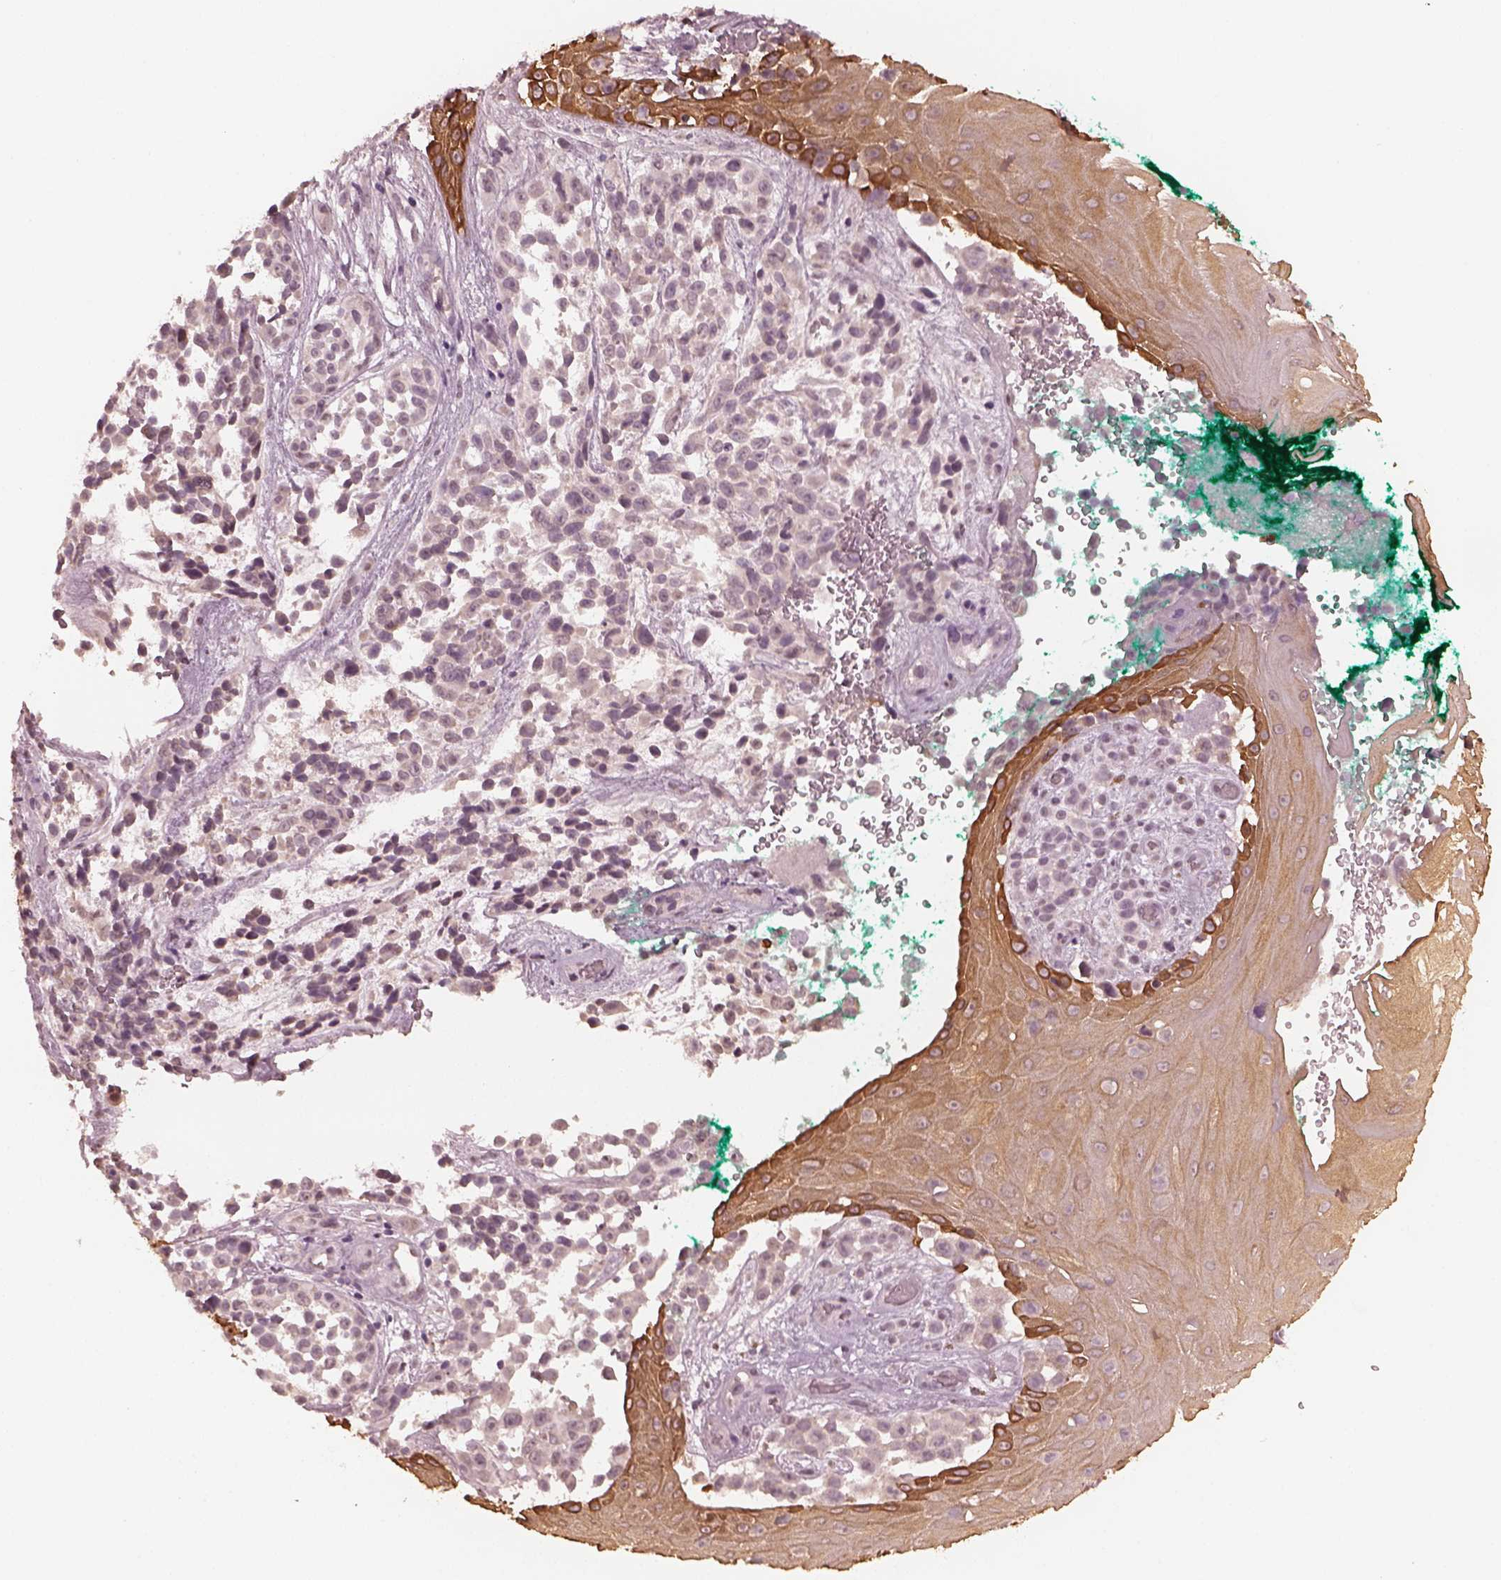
{"staining": {"intensity": "negative", "quantity": "none", "location": "none"}, "tissue": "melanoma", "cell_type": "Tumor cells", "image_type": "cancer", "snomed": [{"axis": "morphology", "description": "Malignant melanoma, NOS"}, {"axis": "topography", "description": "Skin"}], "caption": "Protein analysis of melanoma displays no significant staining in tumor cells.", "gene": "KRT79", "patient": {"sex": "female", "age": 88}}